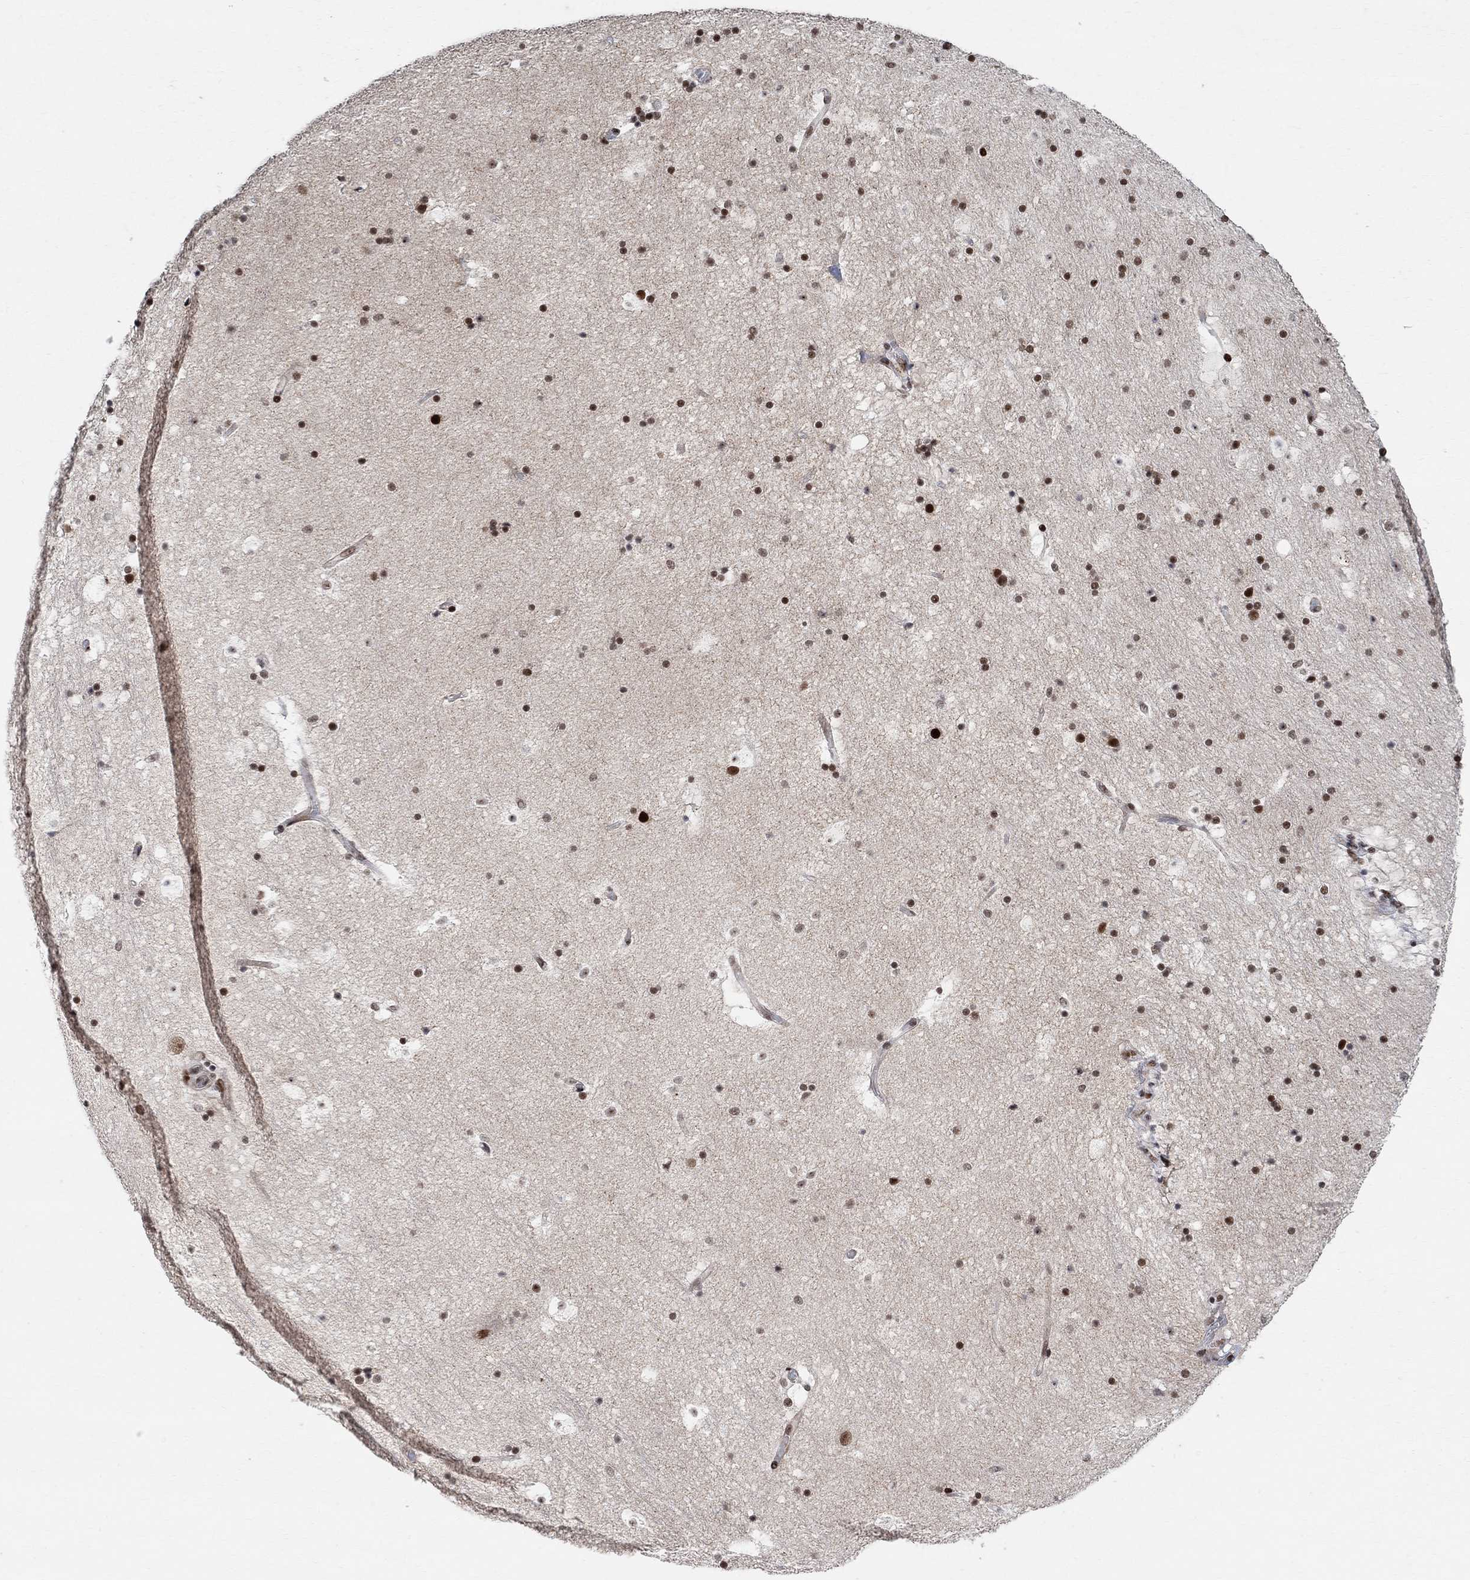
{"staining": {"intensity": "strong", "quantity": "25%-75%", "location": "nuclear"}, "tissue": "hippocampus", "cell_type": "Glial cells", "image_type": "normal", "snomed": [{"axis": "morphology", "description": "Normal tissue, NOS"}, {"axis": "topography", "description": "Hippocampus"}], "caption": "Protein staining of unremarkable hippocampus demonstrates strong nuclear staining in about 25%-75% of glial cells. (DAB IHC with brightfield microscopy, high magnification).", "gene": "E4F1", "patient": {"sex": "male", "age": 51}}